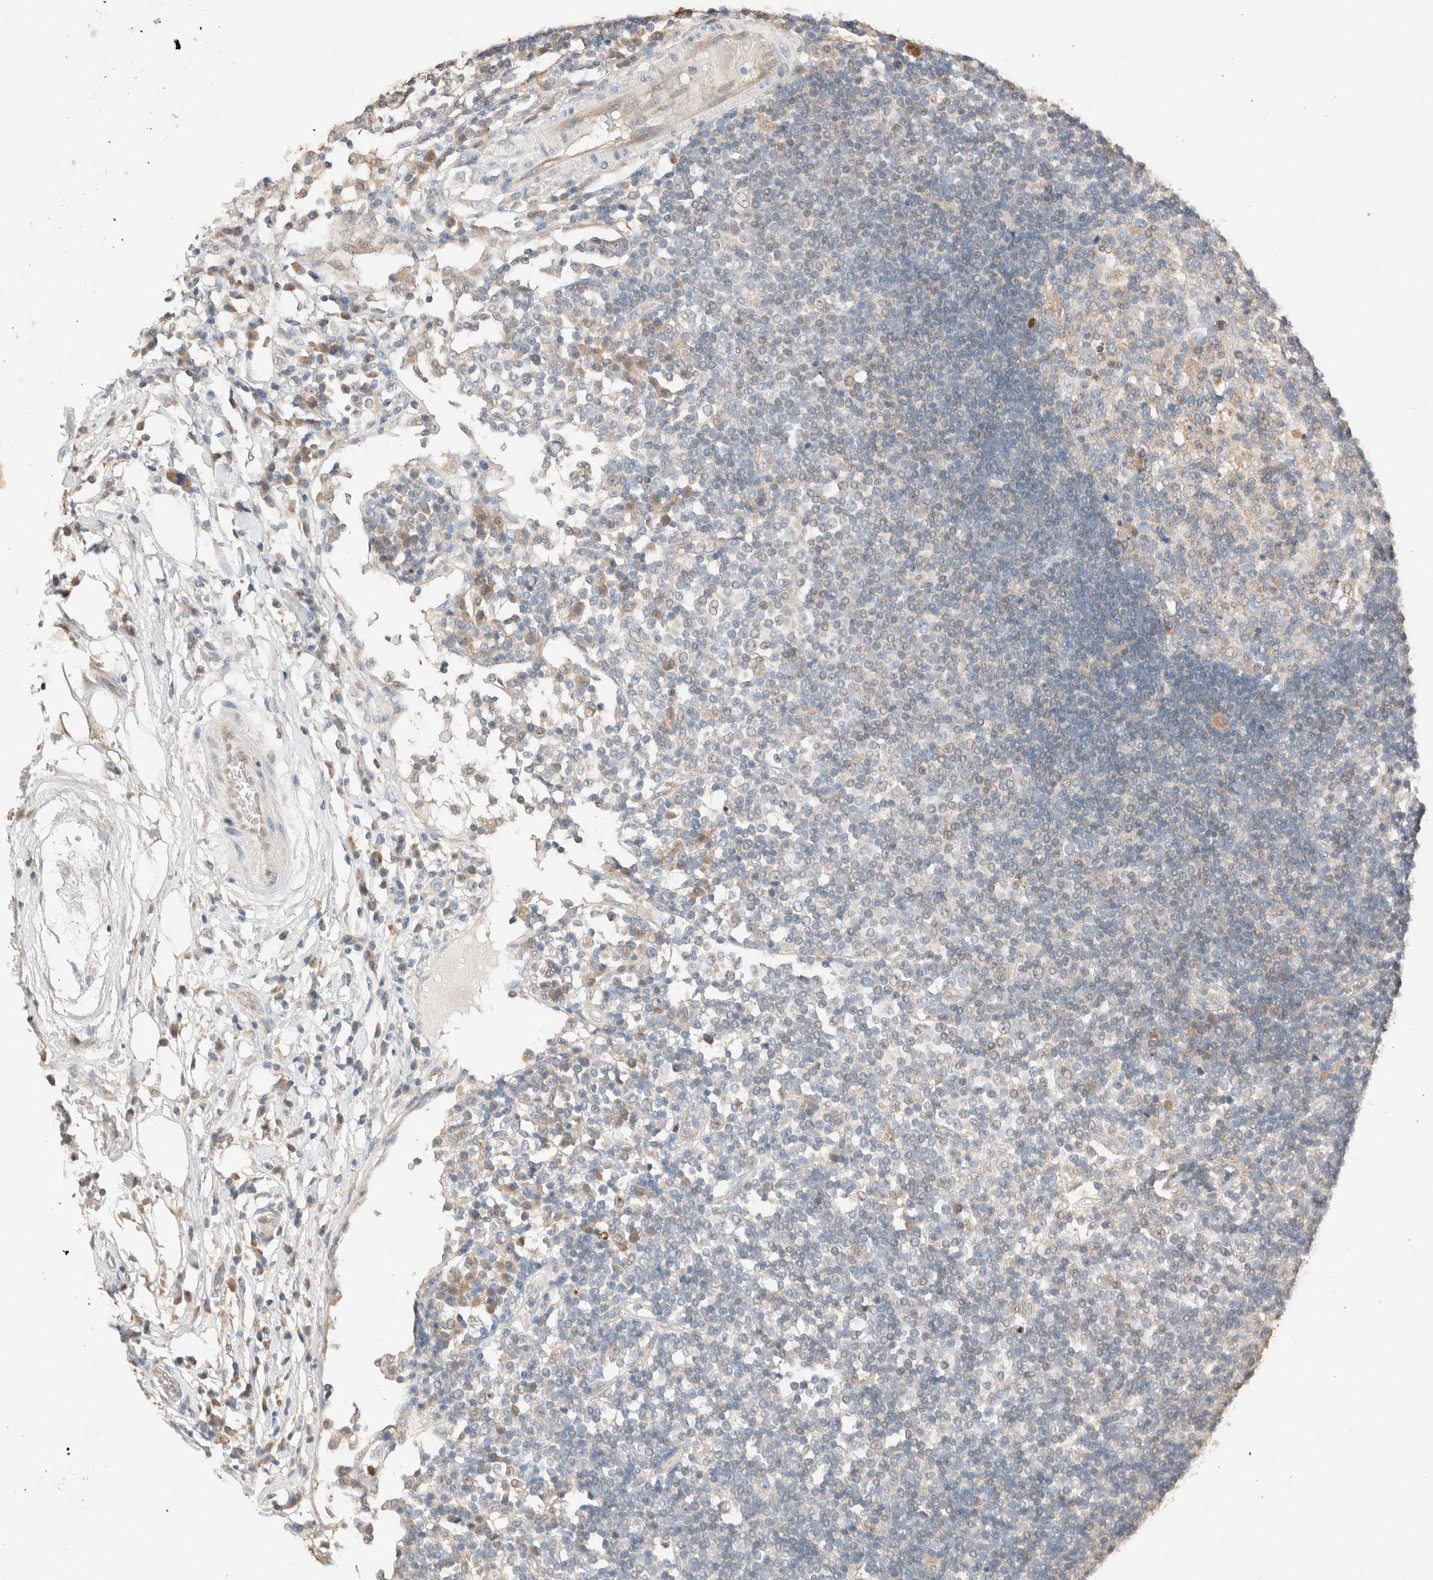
{"staining": {"intensity": "weak", "quantity": "25%-75%", "location": "cytoplasmic/membranous"}, "tissue": "lymph node", "cell_type": "Germinal center cells", "image_type": "normal", "snomed": [{"axis": "morphology", "description": "Normal tissue, NOS"}, {"axis": "topography", "description": "Lymph node"}], "caption": "A low amount of weak cytoplasmic/membranous positivity is seen in approximately 25%-75% of germinal center cells in benign lymph node. (Stains: DAB (3,3'-diaminobenzidine) in brown, nuclei in blue, Microscopy: brightfield microscopy at high magnification).", "gene": "TUBD1", "patient": {"sex": "female", "age": 53}}